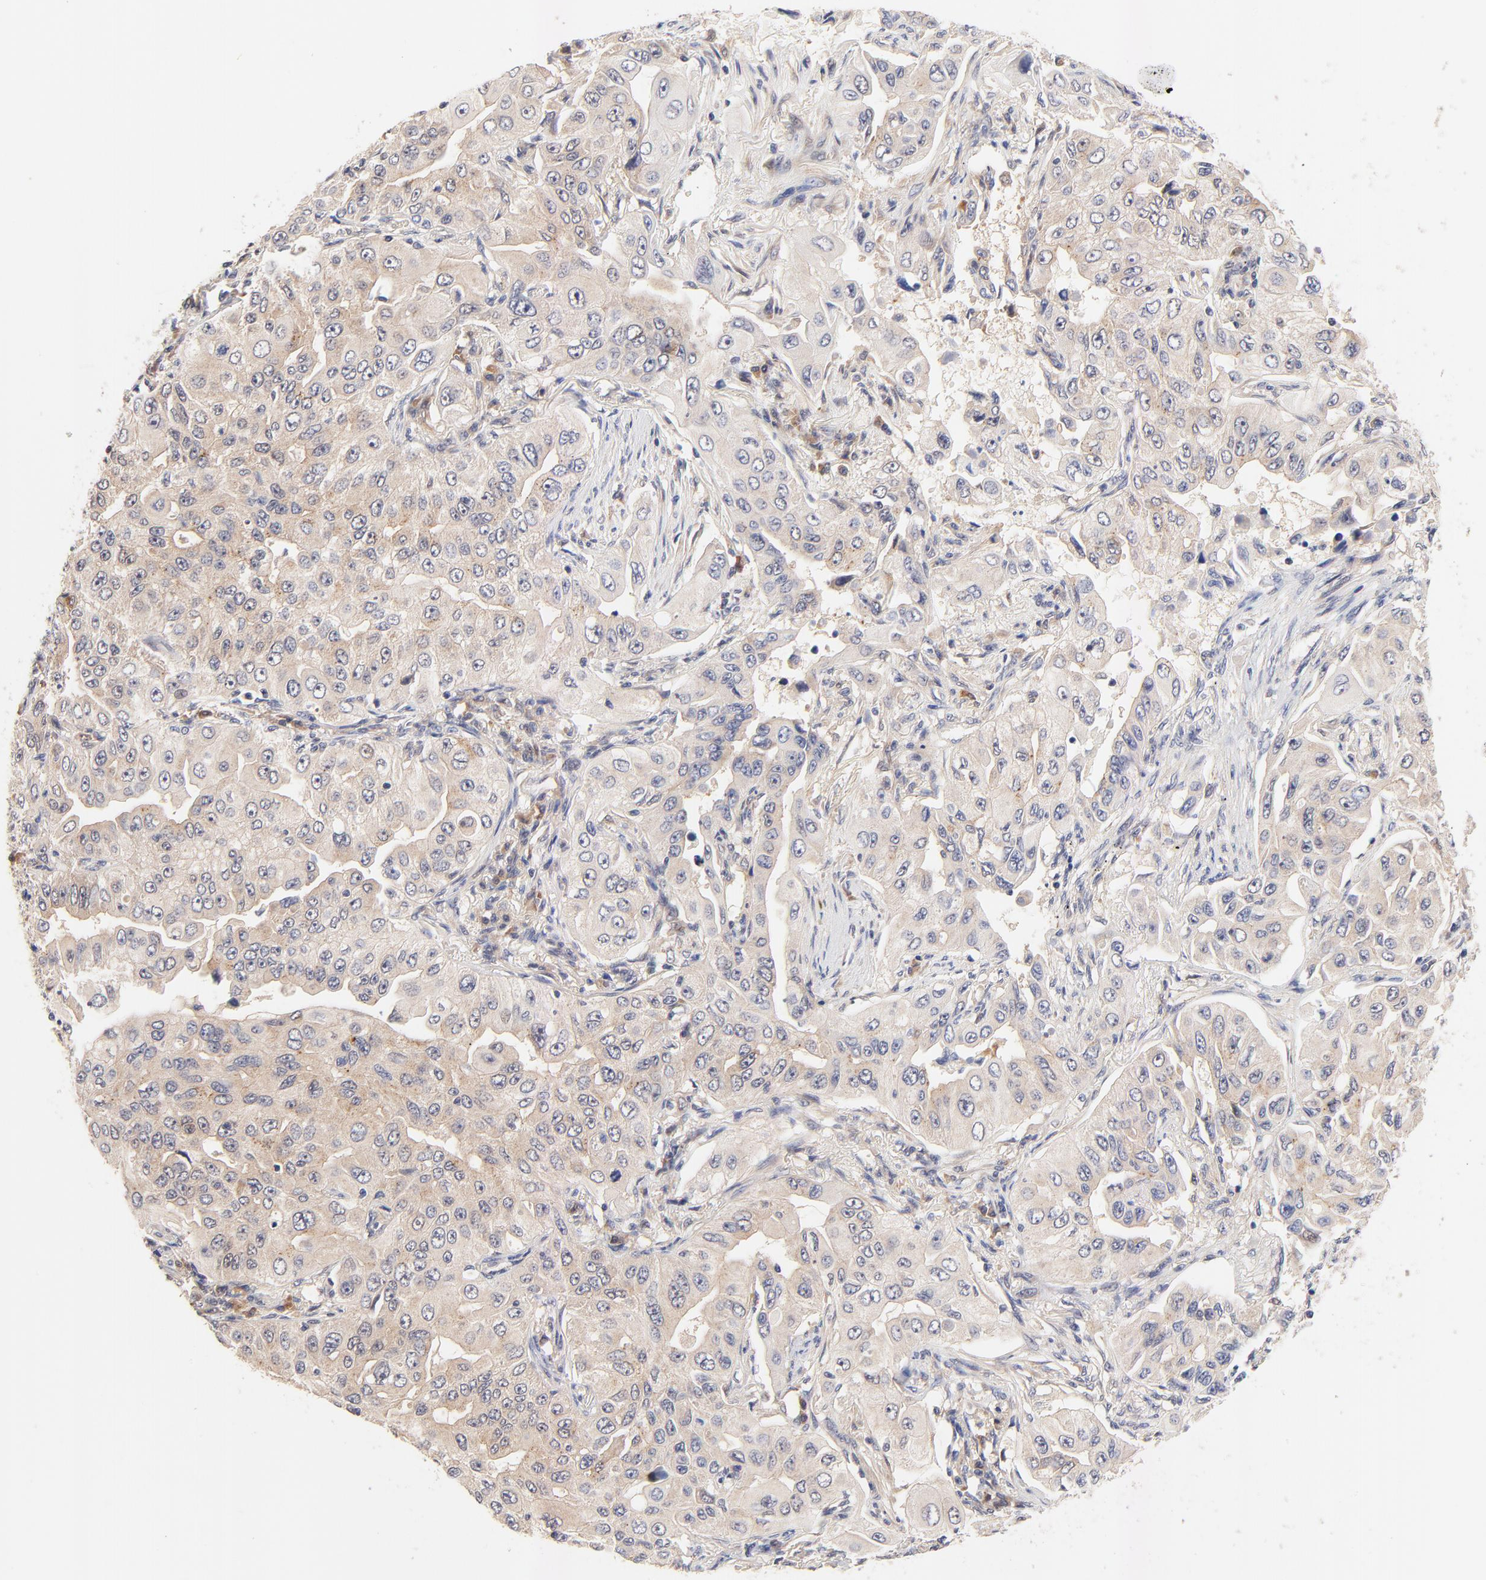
{"staining": {"intensity": "weak", "quantity": ">75%", "location": "cytoplasmic/membranous"}, "tissue": "lung cancer", "cell_type": "Tumor cells", "image_type": "cancer", "snomed": [{"axis": "morphology", "description": "Adenocarcinoma, NOS"}, {"axis": "topography", "description": "Lung"}], "caption": "Protein staining of lung cancer tissue shows weak cytoplasmic/membranous expression in about >75% of tumor cells.", "gene": "TXNL1", "patient": {"sex": "male", "age": 84}}